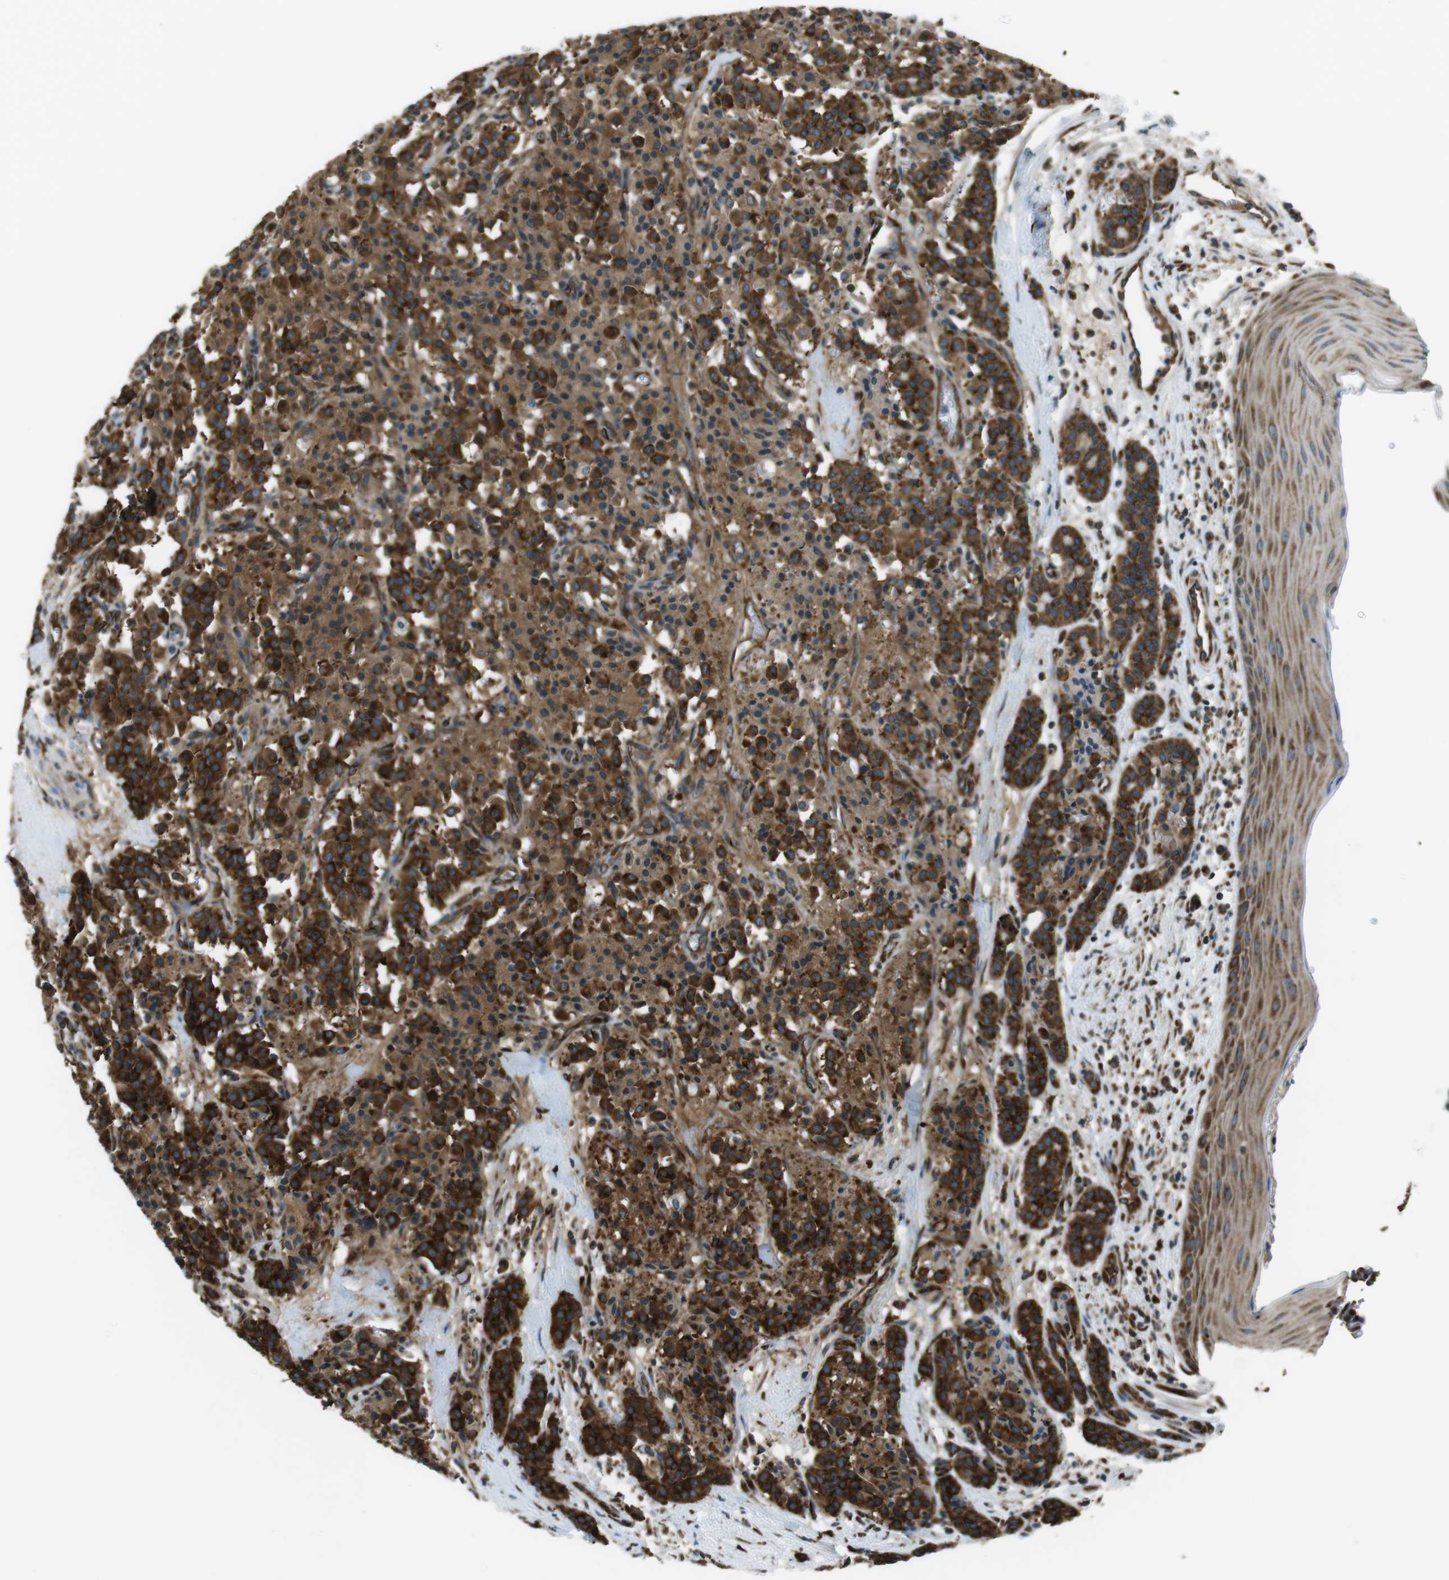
{"staining": {"intensity": "strong", "quantity": ">75%", "location": "cytoplasmic/membranous"}, "tissue": "carcinoid", "cell_type": "Tumor cells", "image_type": "cancer", "snomed": [{"axis": "morphology", "description": "Carcinoid, malignant, NOS"}, {"axis": "topography", "description": "Lung"}], "caption": "Strong cytoplasmic/membranous protein positivity is appreciated in about >75% of tumor cells in carcinoid (malignant).", "gene": "KTN1", "patient": {"sex": "male", "age": 30}}